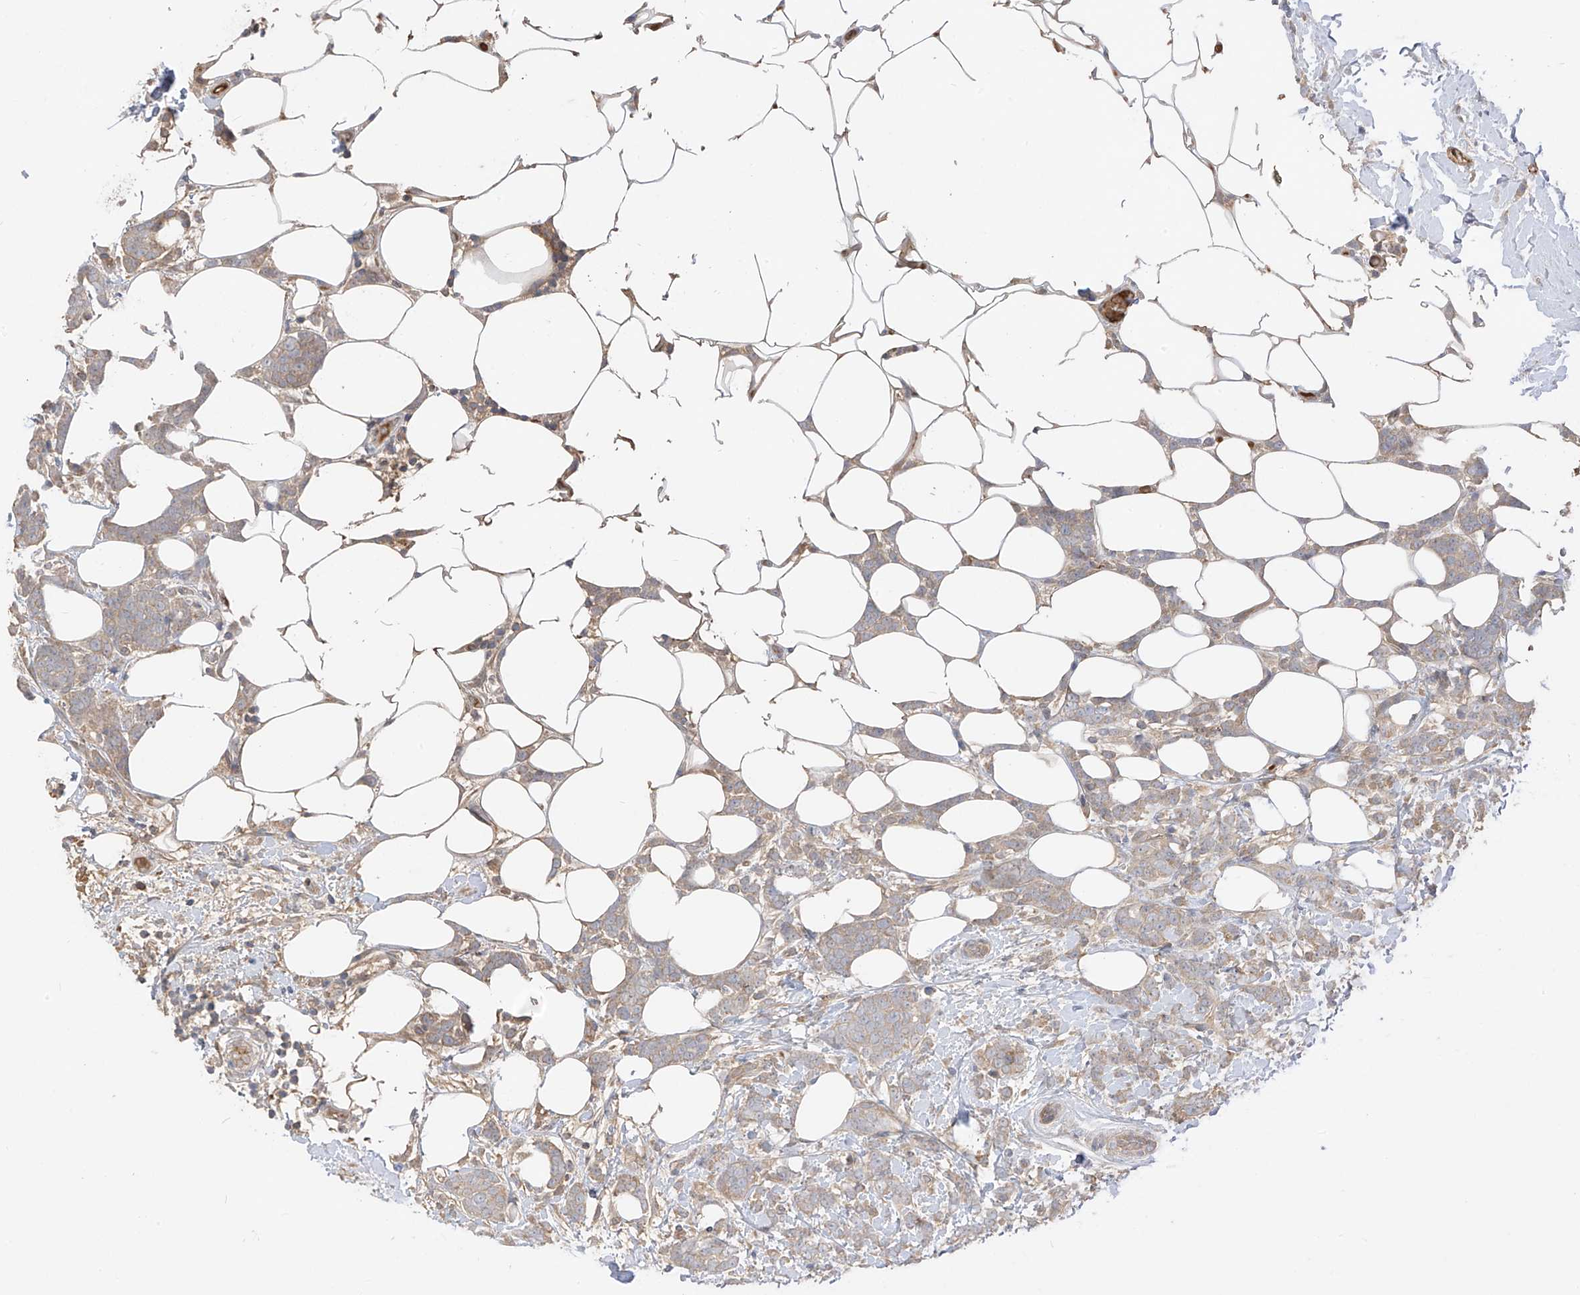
{"staining": {"intensity": "weak", "quantity": ">75%", "location": "cytoplasmic/membranous"}, "tissue": "breast cancer", "cell_type": "Tumor cells", "image_type": "cancer", "snomed": [{"axis": "morphology", "description": "Lobular carcinoma"}, {"axis": "topography", "description": "Breast"}], "caption": "This is an image of IHC staining of breast cancer, which shows weak positivity in the cytoplasmic/membranous of tumor cells.", "gene": "CACNA2D4", "patient": {"sex": "female", "age": 58}}